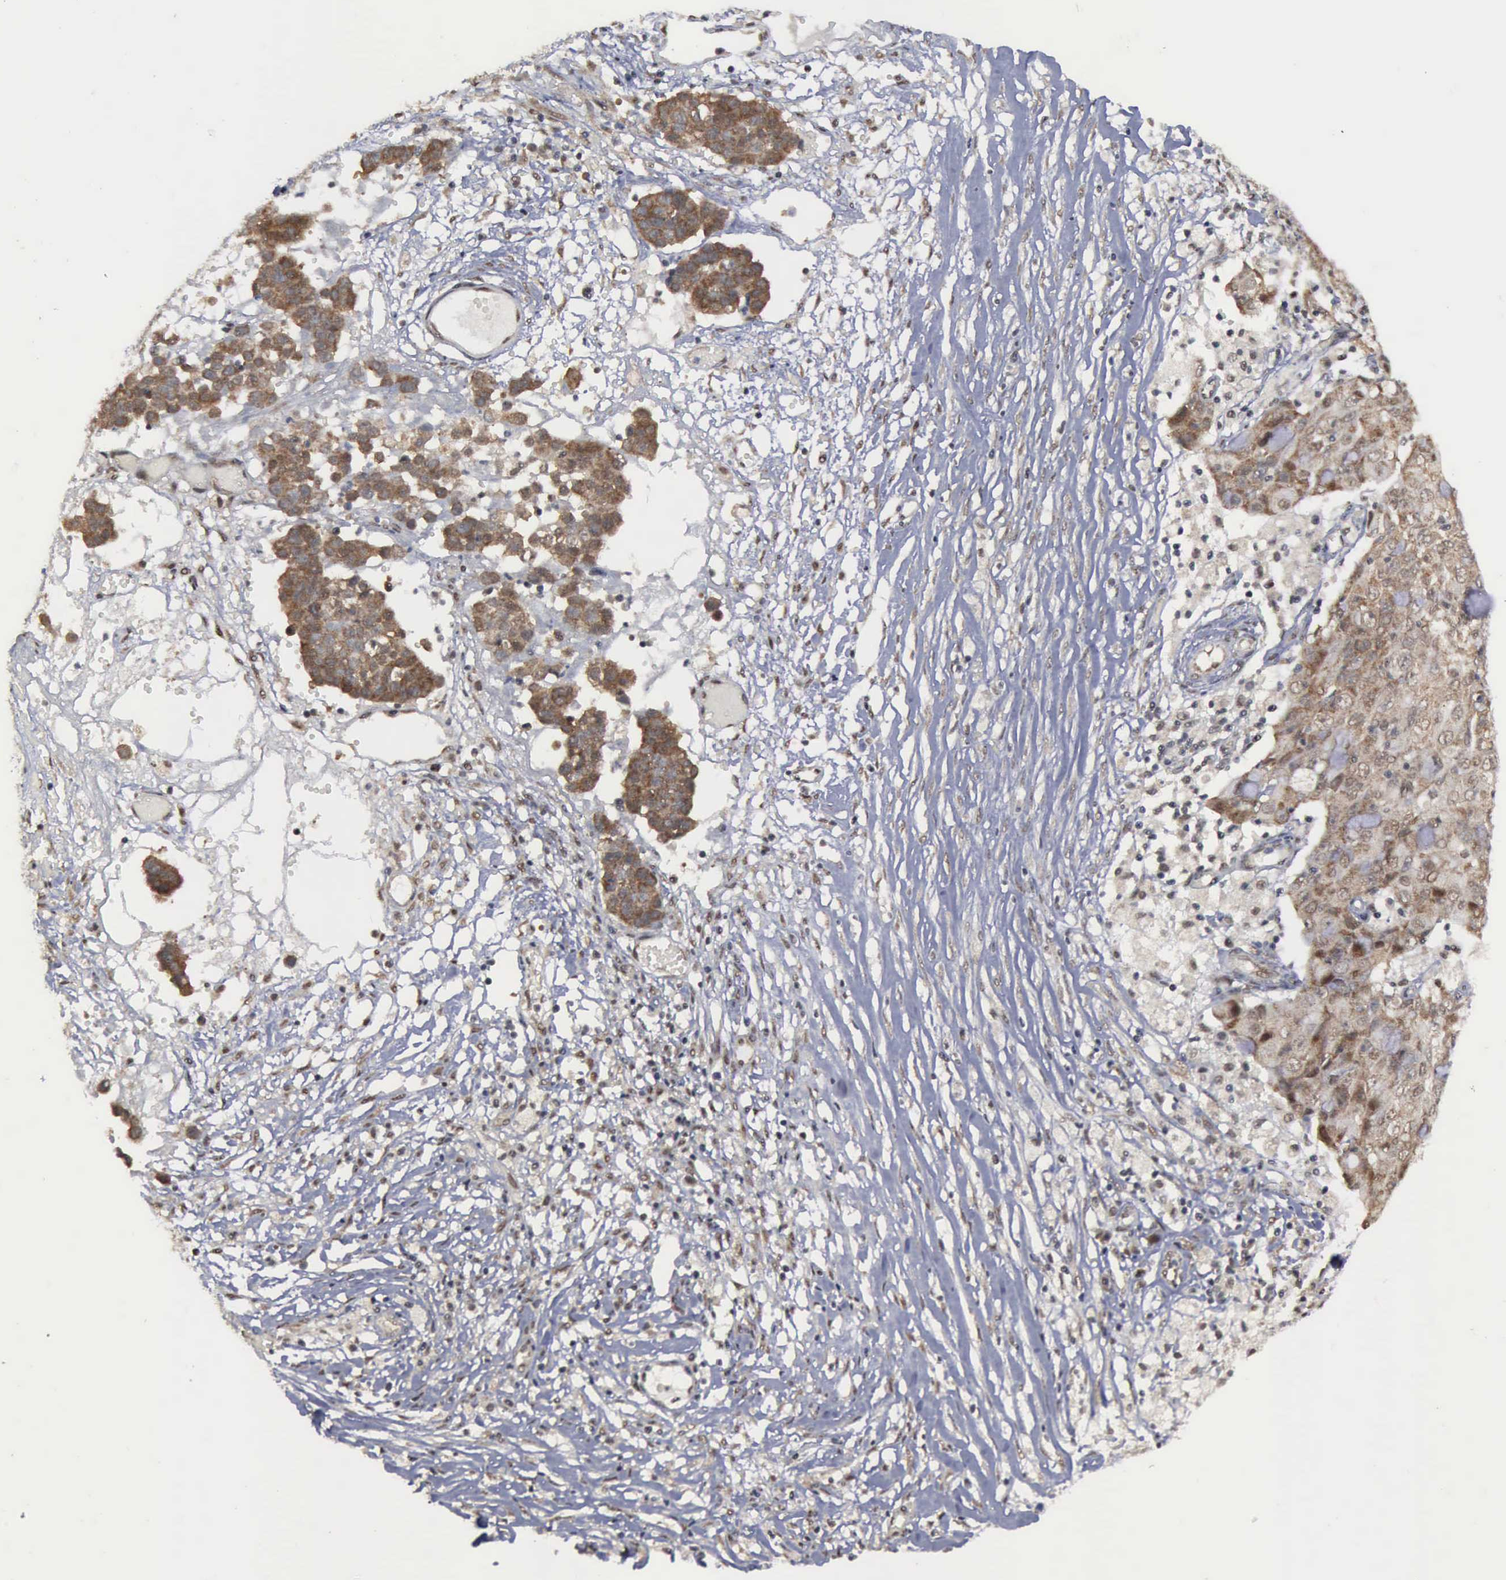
{"staining": {"intensity": "weak", "quantity": ">75%", "location": "cytoplasmic/membranous,nuclear"}, "tissue": "ovarian cancer", "cell_type": "Tumor cells", "image_type": "cancer", "snomed": [{"axis": "morphology", "description": "Carcinoma, endometroid"}, {"axis": "topography", "description": "Ovary"}], "caption": "Immunohistochemistry staining of ovarian cancer, which reveals low levels of weak cytoplasmic/membranous and nuclear expression in about >75% of tumor cells indicating weak cytoplasmic/membranous and nuclear protein expression. The staining was performed using DAB (brown) for protein detection and nuclei were counterstained in hematoxylin (blue).", "gene": "RTCB", "patient": {"sex": "female", "age": 42}}